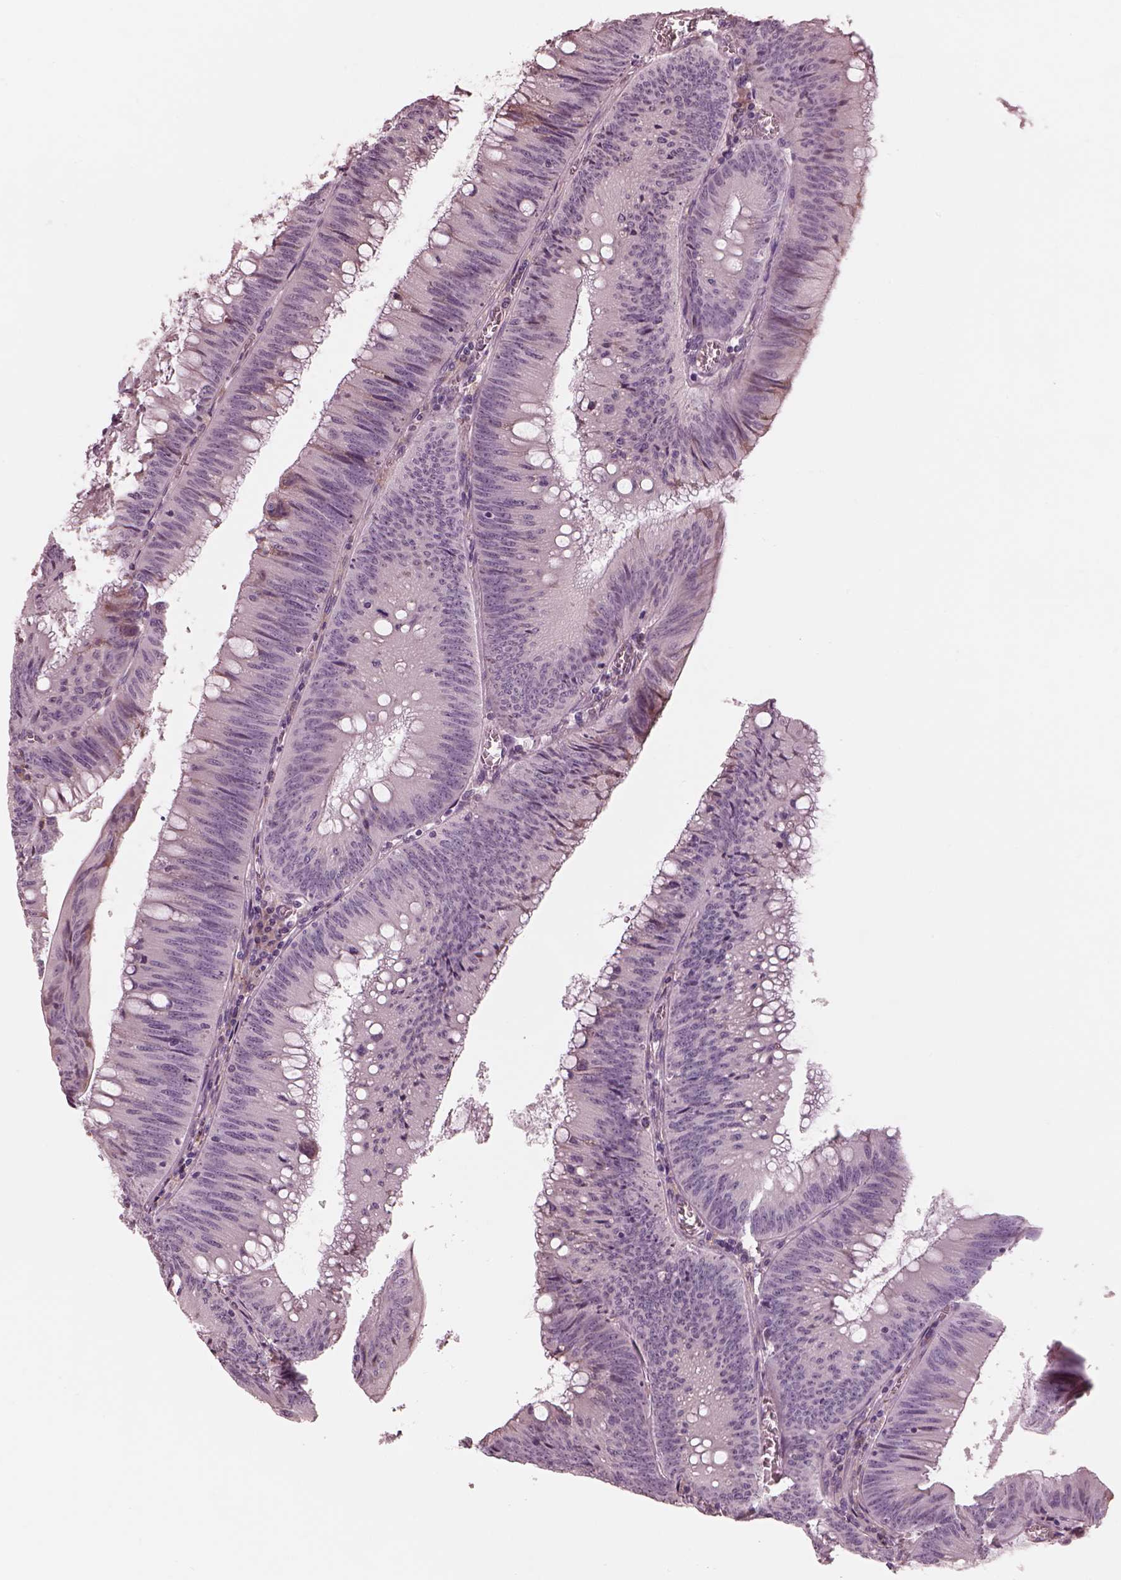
{"staining": {"intensity": "negative", "quantity": "none", "location": "none"}, "tissue": "colorectal cancer", "cell_type": "Tumor cells", "image_type": "cancer", "snomed": [{"axis": "morphology", "description": "Adenocarcinoma, NOS"}, {"axis": "topography", "description": "Rectum"}], "caption": "DAB immunohistochemical staining of colorectal cancer displays no significant expression in tumor cells.", "gene": "CADM2", "patient": {"sex": "female", "age": 72}}